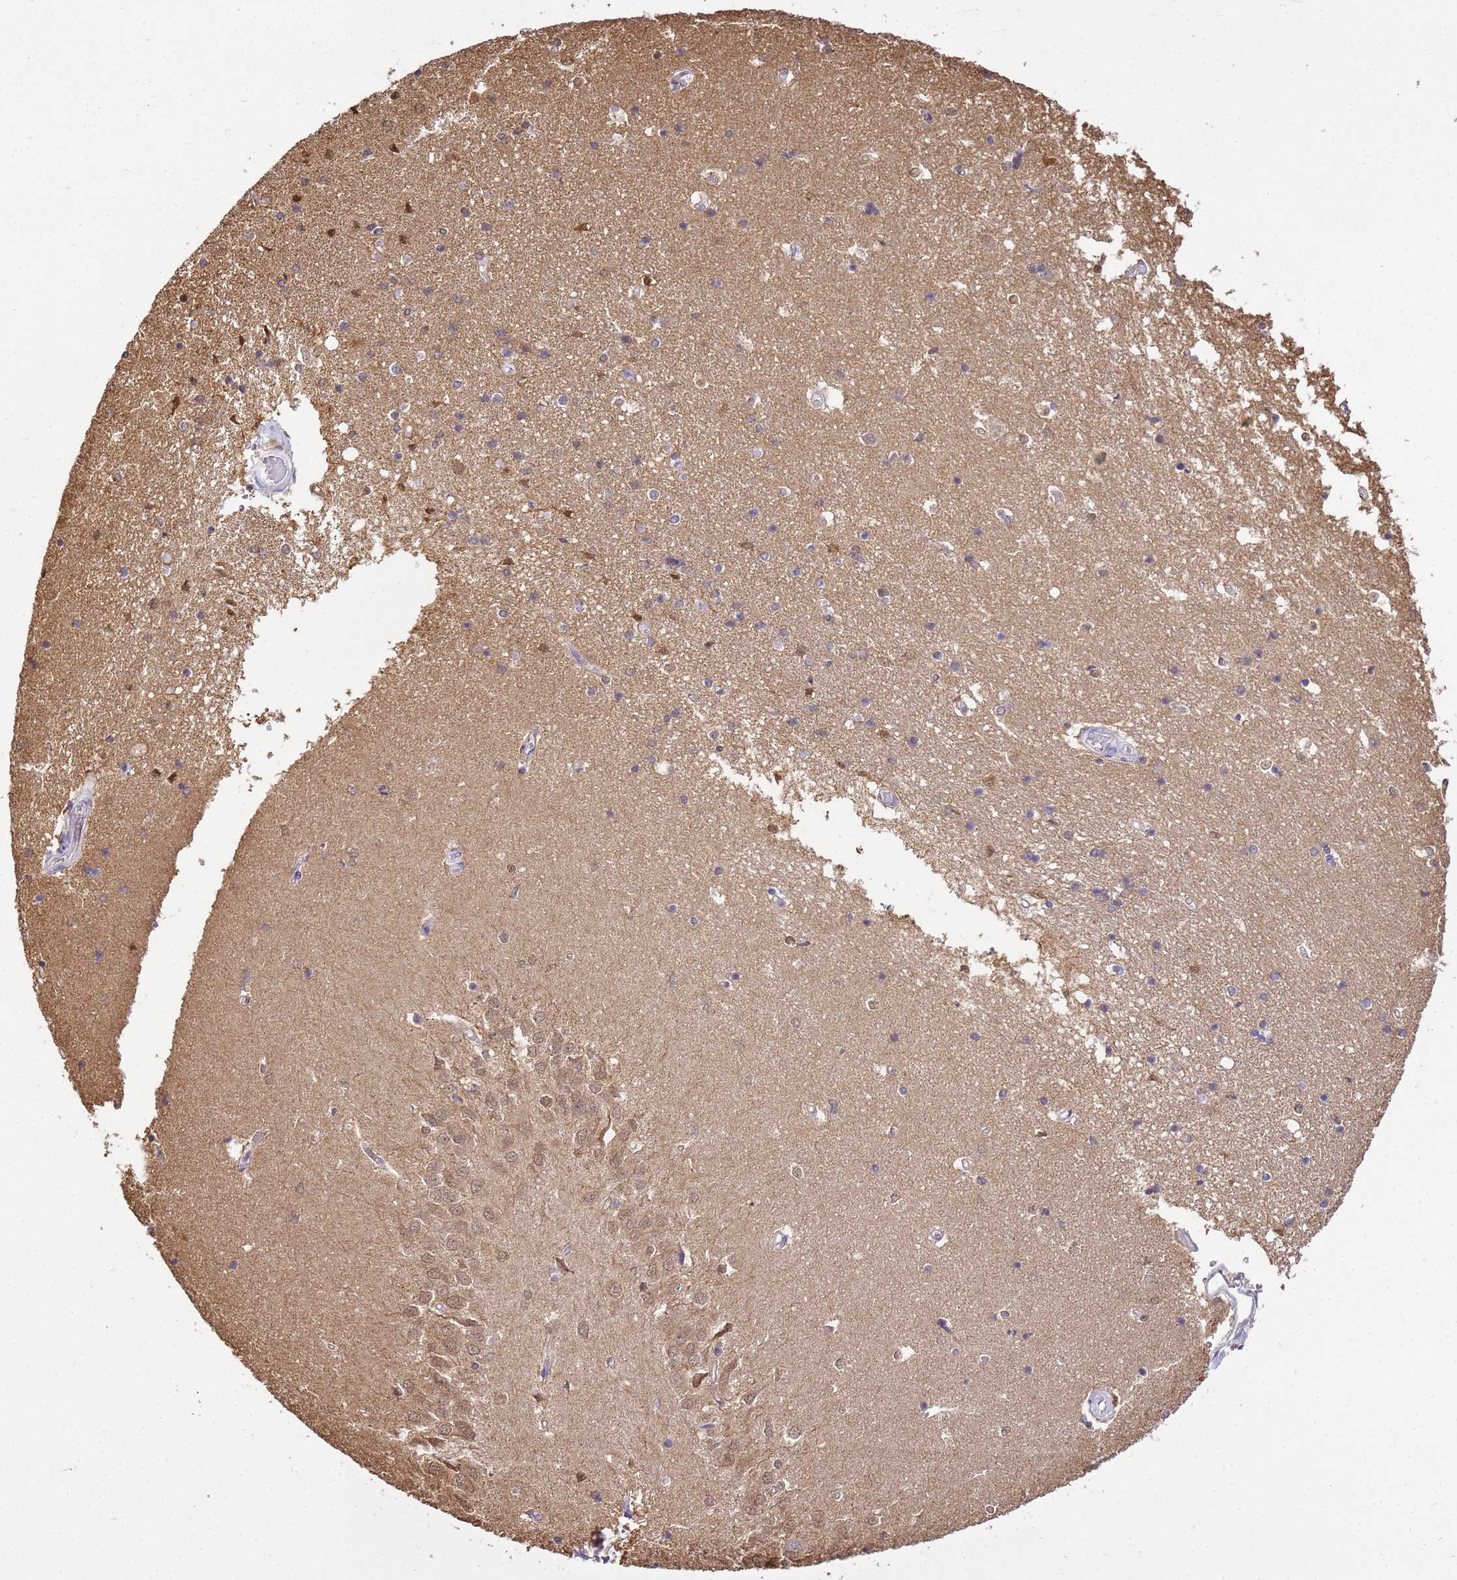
{"staining": {"intensity": "negative", "quantity": "none", "location": "none"}, "tissue": "hippocampus", "cell_type": "Glial cells", "image_type": "normal", "snomed": [{"axis": "morphology", "description": "Normal tissue, NOS"}, {"axis": "topography", "description": "Hippocampus"}], "caption": "Hippocampus stained for a protein using IHC demonstrates no expression glial cells.", "gene": "YWHAE", "patient": {"sex": "male", "age": 45}}